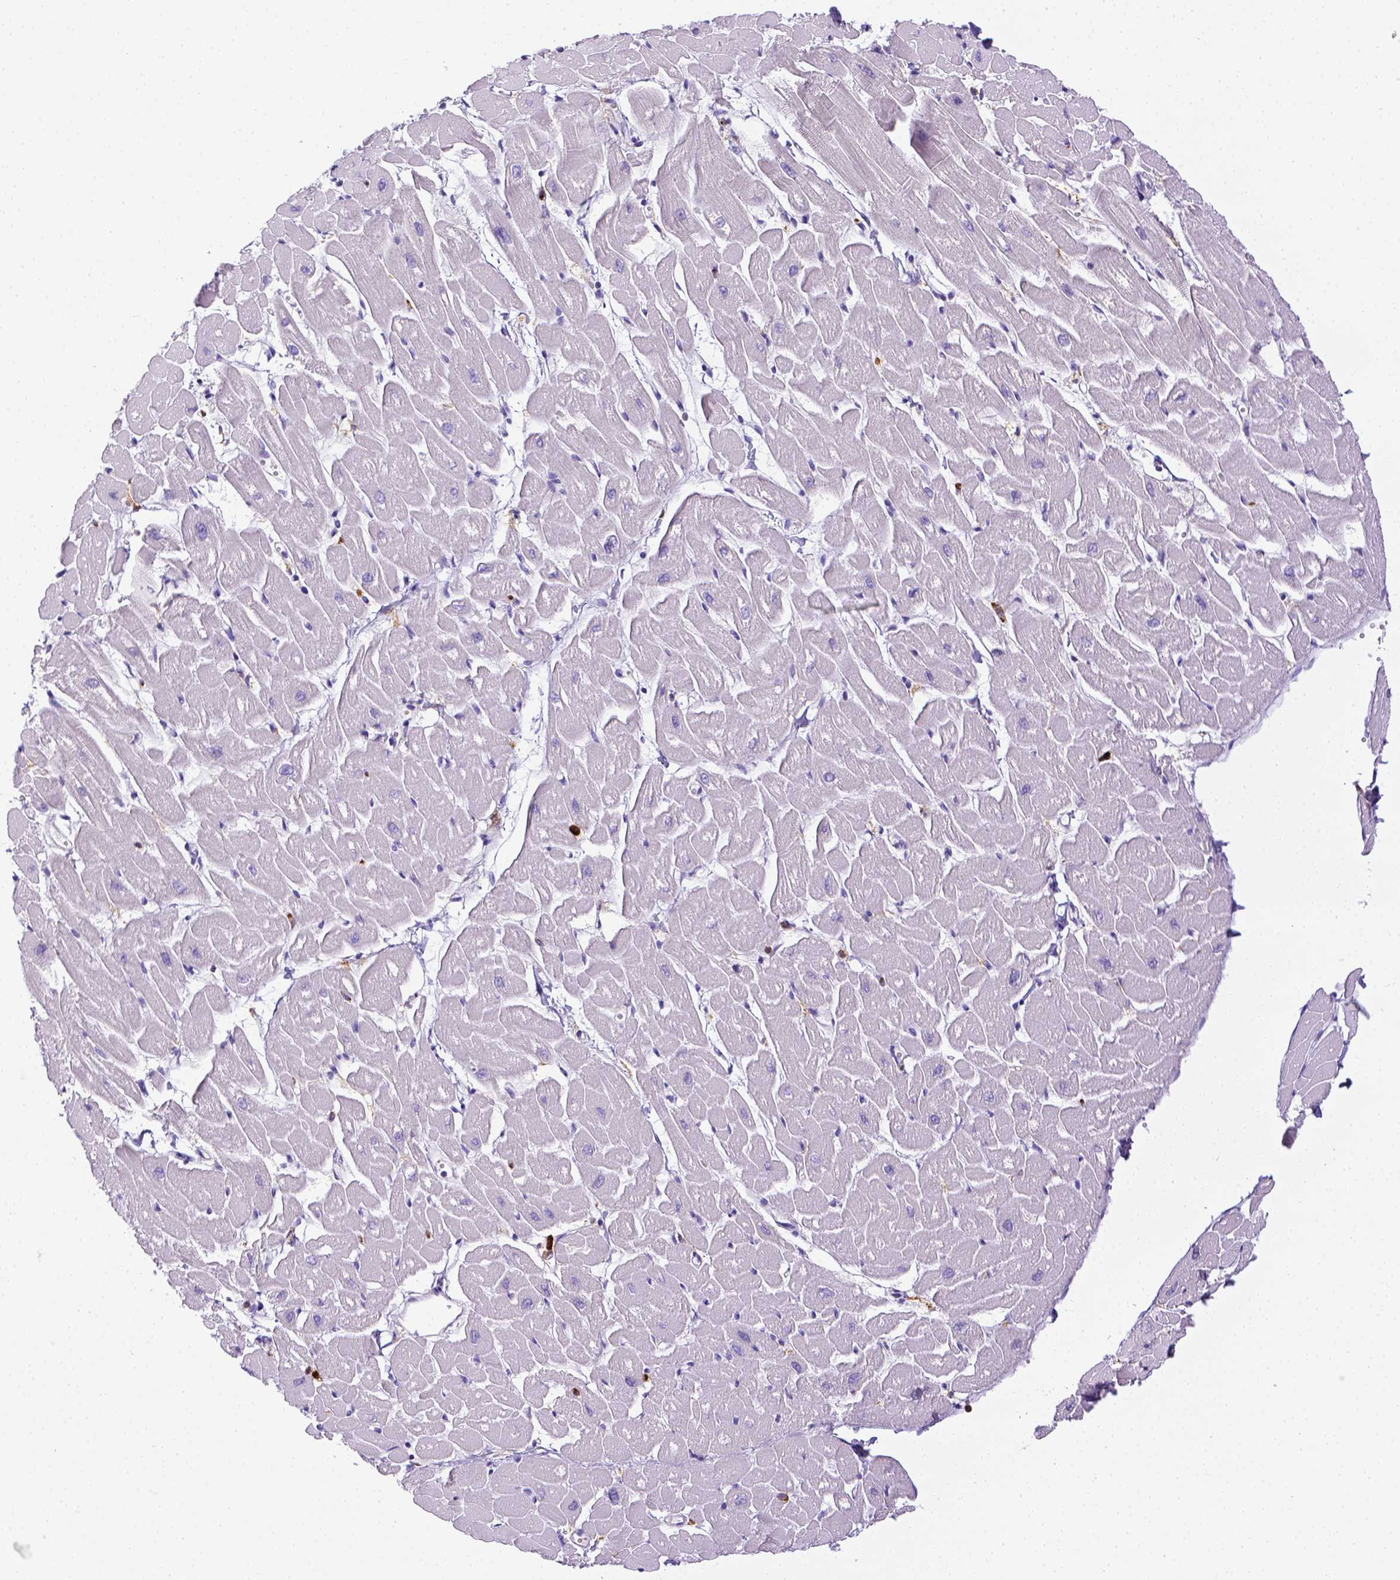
{"staining": {"intensity": "negative", "quantity": "none", "location": "none"}, "tissue": "heart muscle", "cell_type": "Cardiomyocytes", "image_type": "normal", "snomed": [{"axis": "morphology", "description": "Normal tissue, NOS"}, {"axis": "topography", "description": "Heart"}], "caption": "High power microscopy histopathology image of an immunohistochemistry micrograph of benign heart muscle, revealing no significant expression in cardiomyocytes. (Stains: DAB immunohistochemistry (IHC) with hematoxylin counter stain, Microscopy: brightfield microscopy at high magnification).", "gene": "ITGAM", "patient": {"sex": "male", "age": 57}}